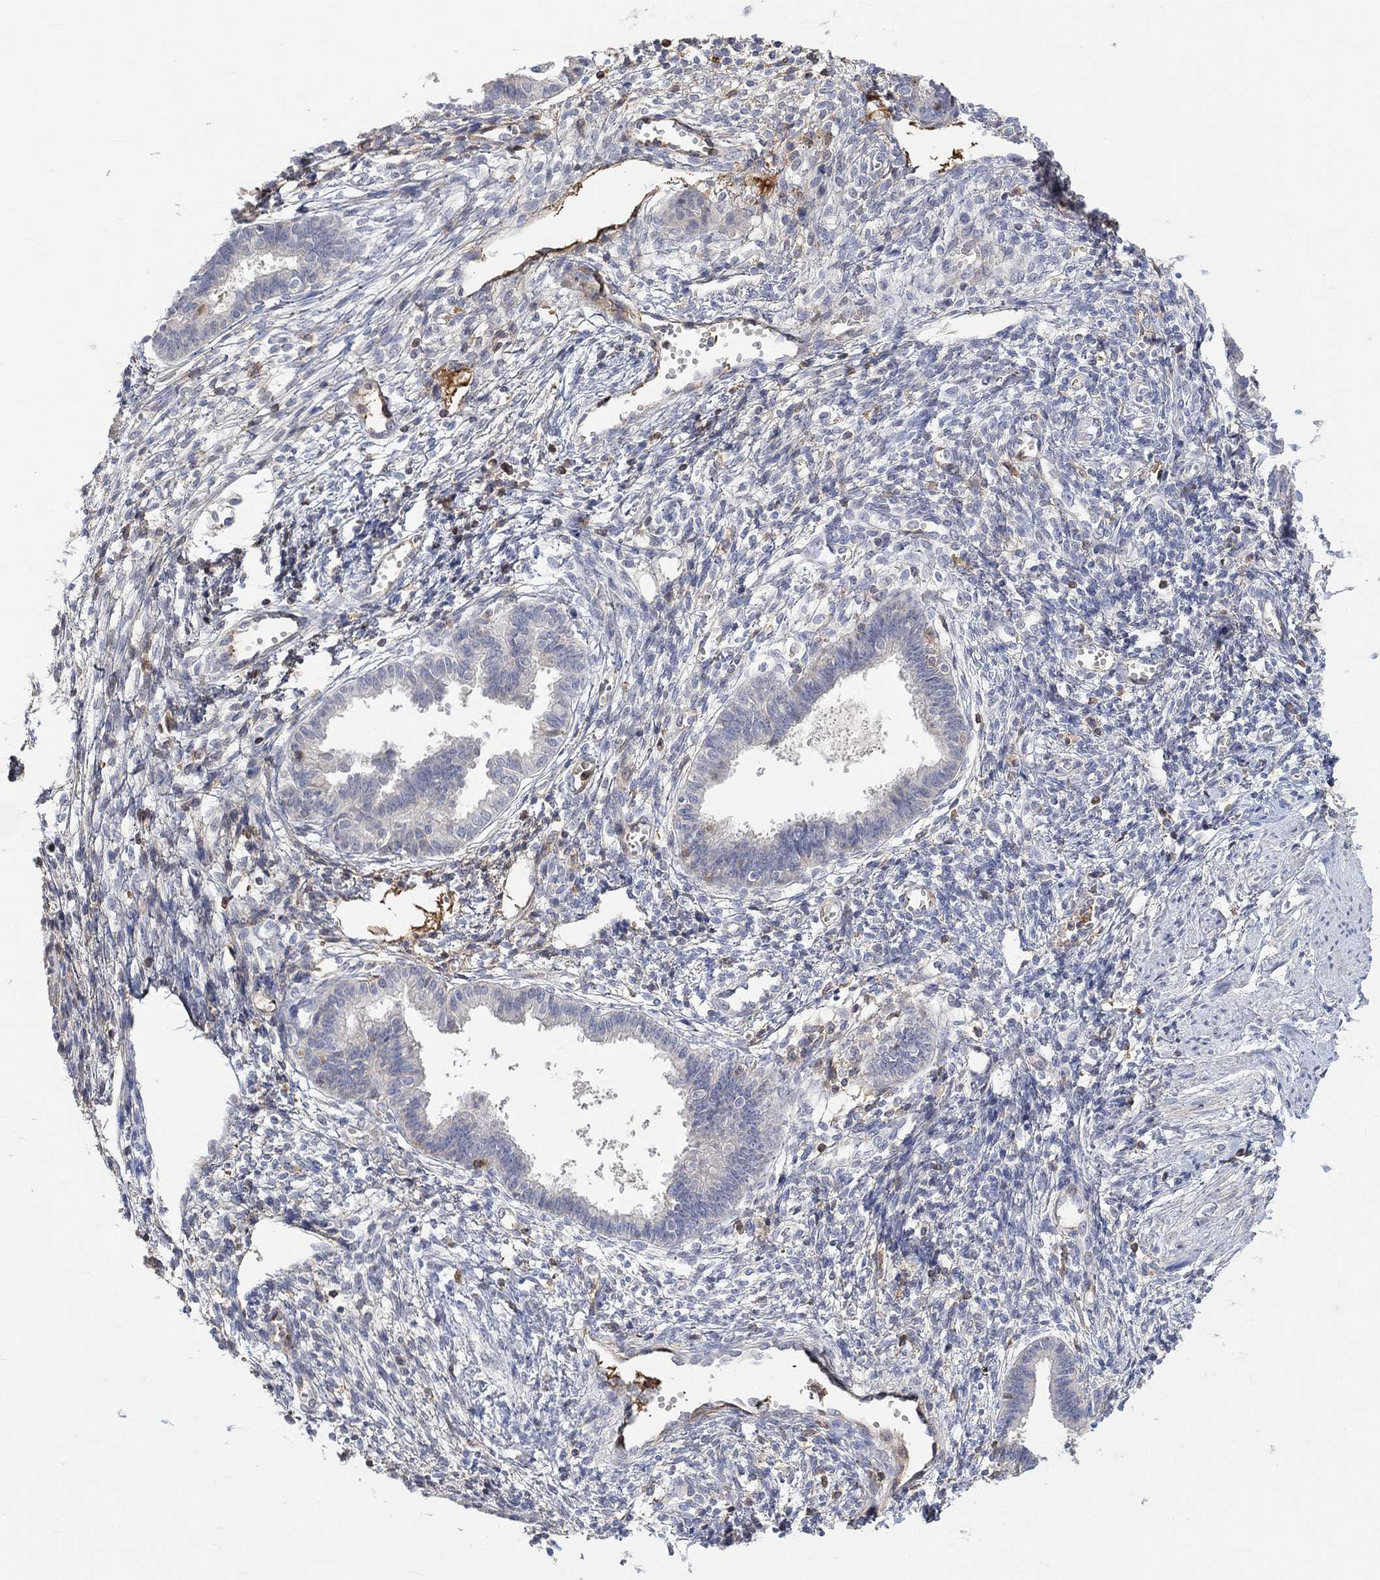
{"staining": {"intensity": "negative", "quantity": "none", "location": "none"}, "tissue": "endometrium", "cell_type": "Cells in endometrial stroma", "image_type": "normal", "snomed": [{"axis": "morphology", "description": "Normal tissue, NOS"}, {"axis": "topography", "description": "Cervix"}, {"axis": "topography", "description": "Endometrium"}], "caption": "The micrograph displays no significant positivity in cells in endometrial stroma of endometrium.", "gene": "MSTN", "patient": {"sex": "female", "age": 37}}